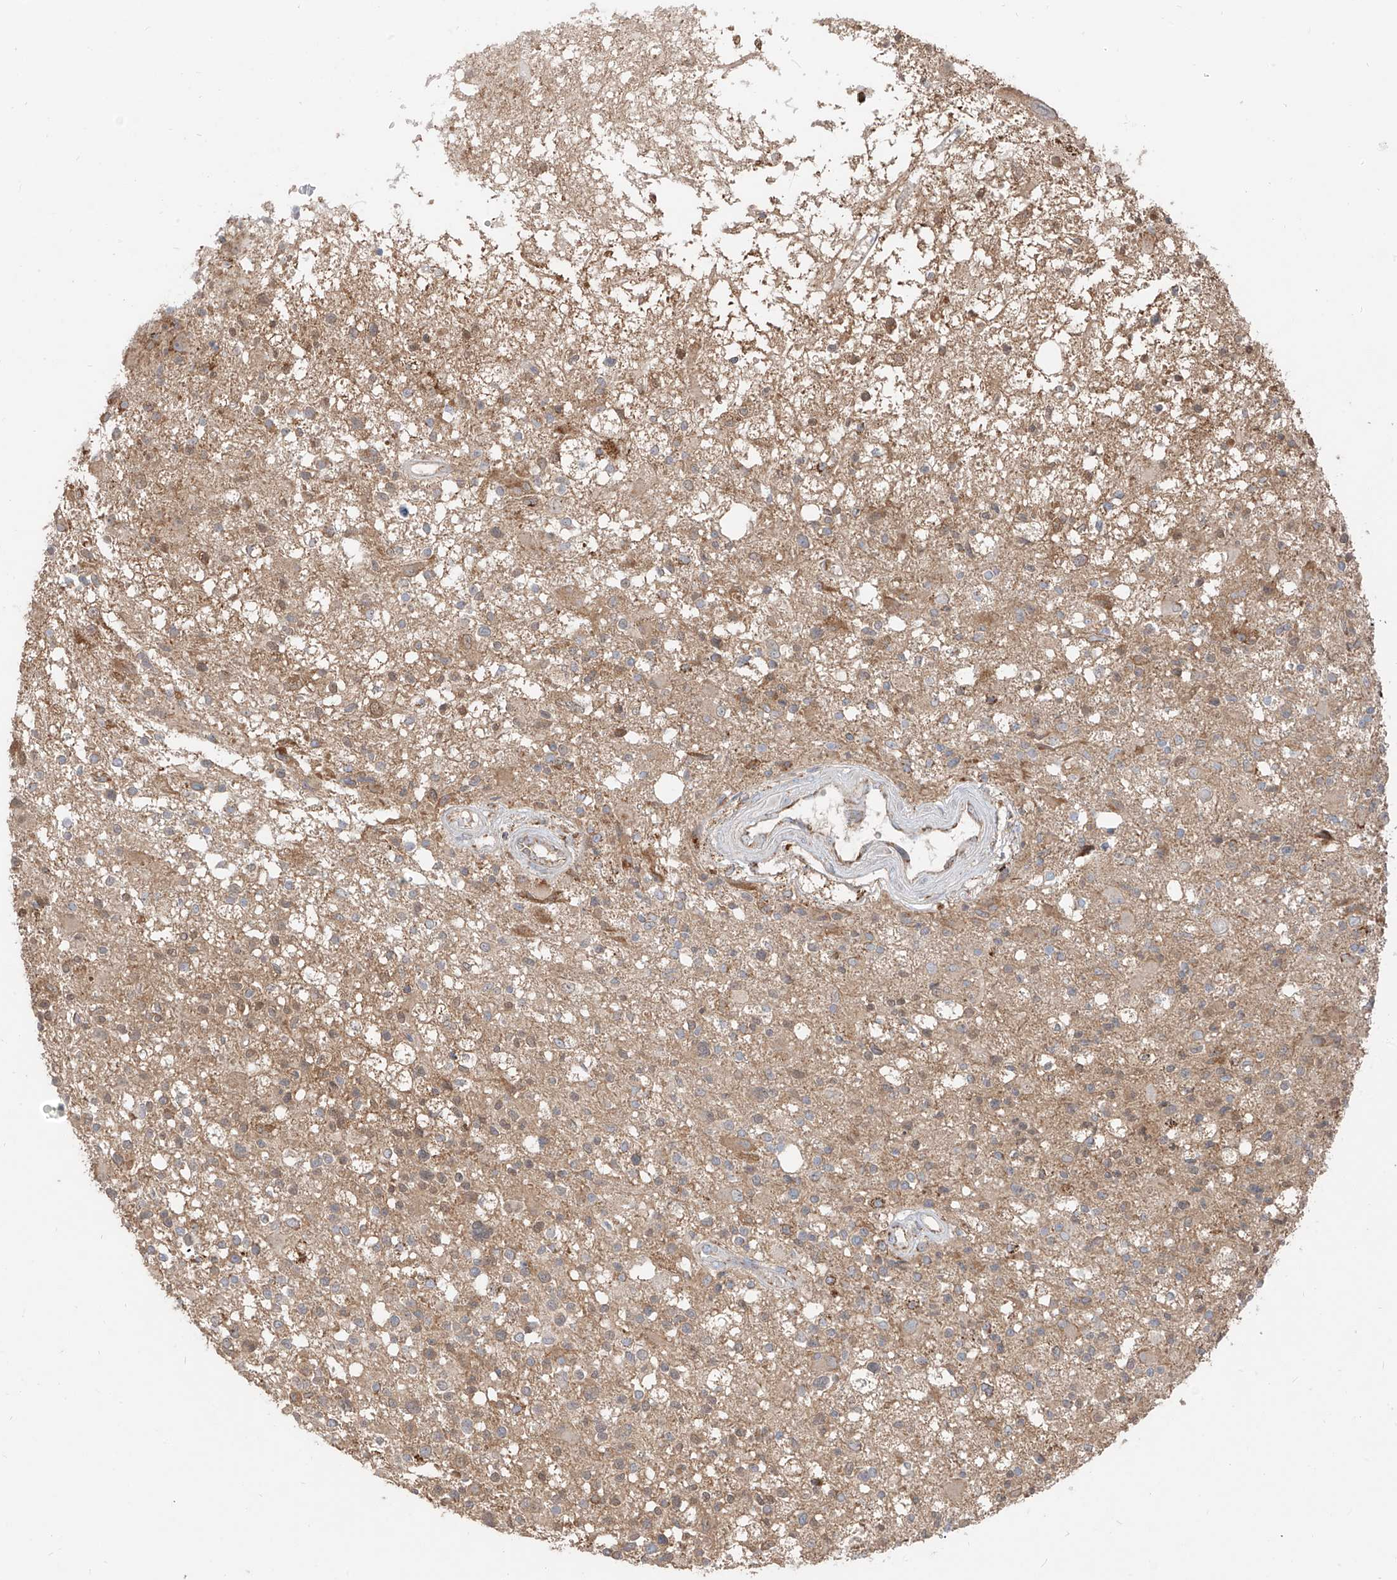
{"staining": {"intensity": "weak", "quantity": "<25%", "location": "cytoplasmic/membranous"}, "tissue": "glioma", "cell_type": "Tumor cells", "image_type": "cancer", "snomed": [{"axis": "morphology", "description": "Glioma, malignant, High grade"}, {"axis": "morphology", "description": "Glioblastoma, NOS"}, {"axis": "topography", "description": "Brain"}], "caption": "DAB immunohistochemical staining of human glioma demonstrates no significant staining in tumor cells.", "gene": "ETHE1", "patient": {"sex": "male", "age": 60}}